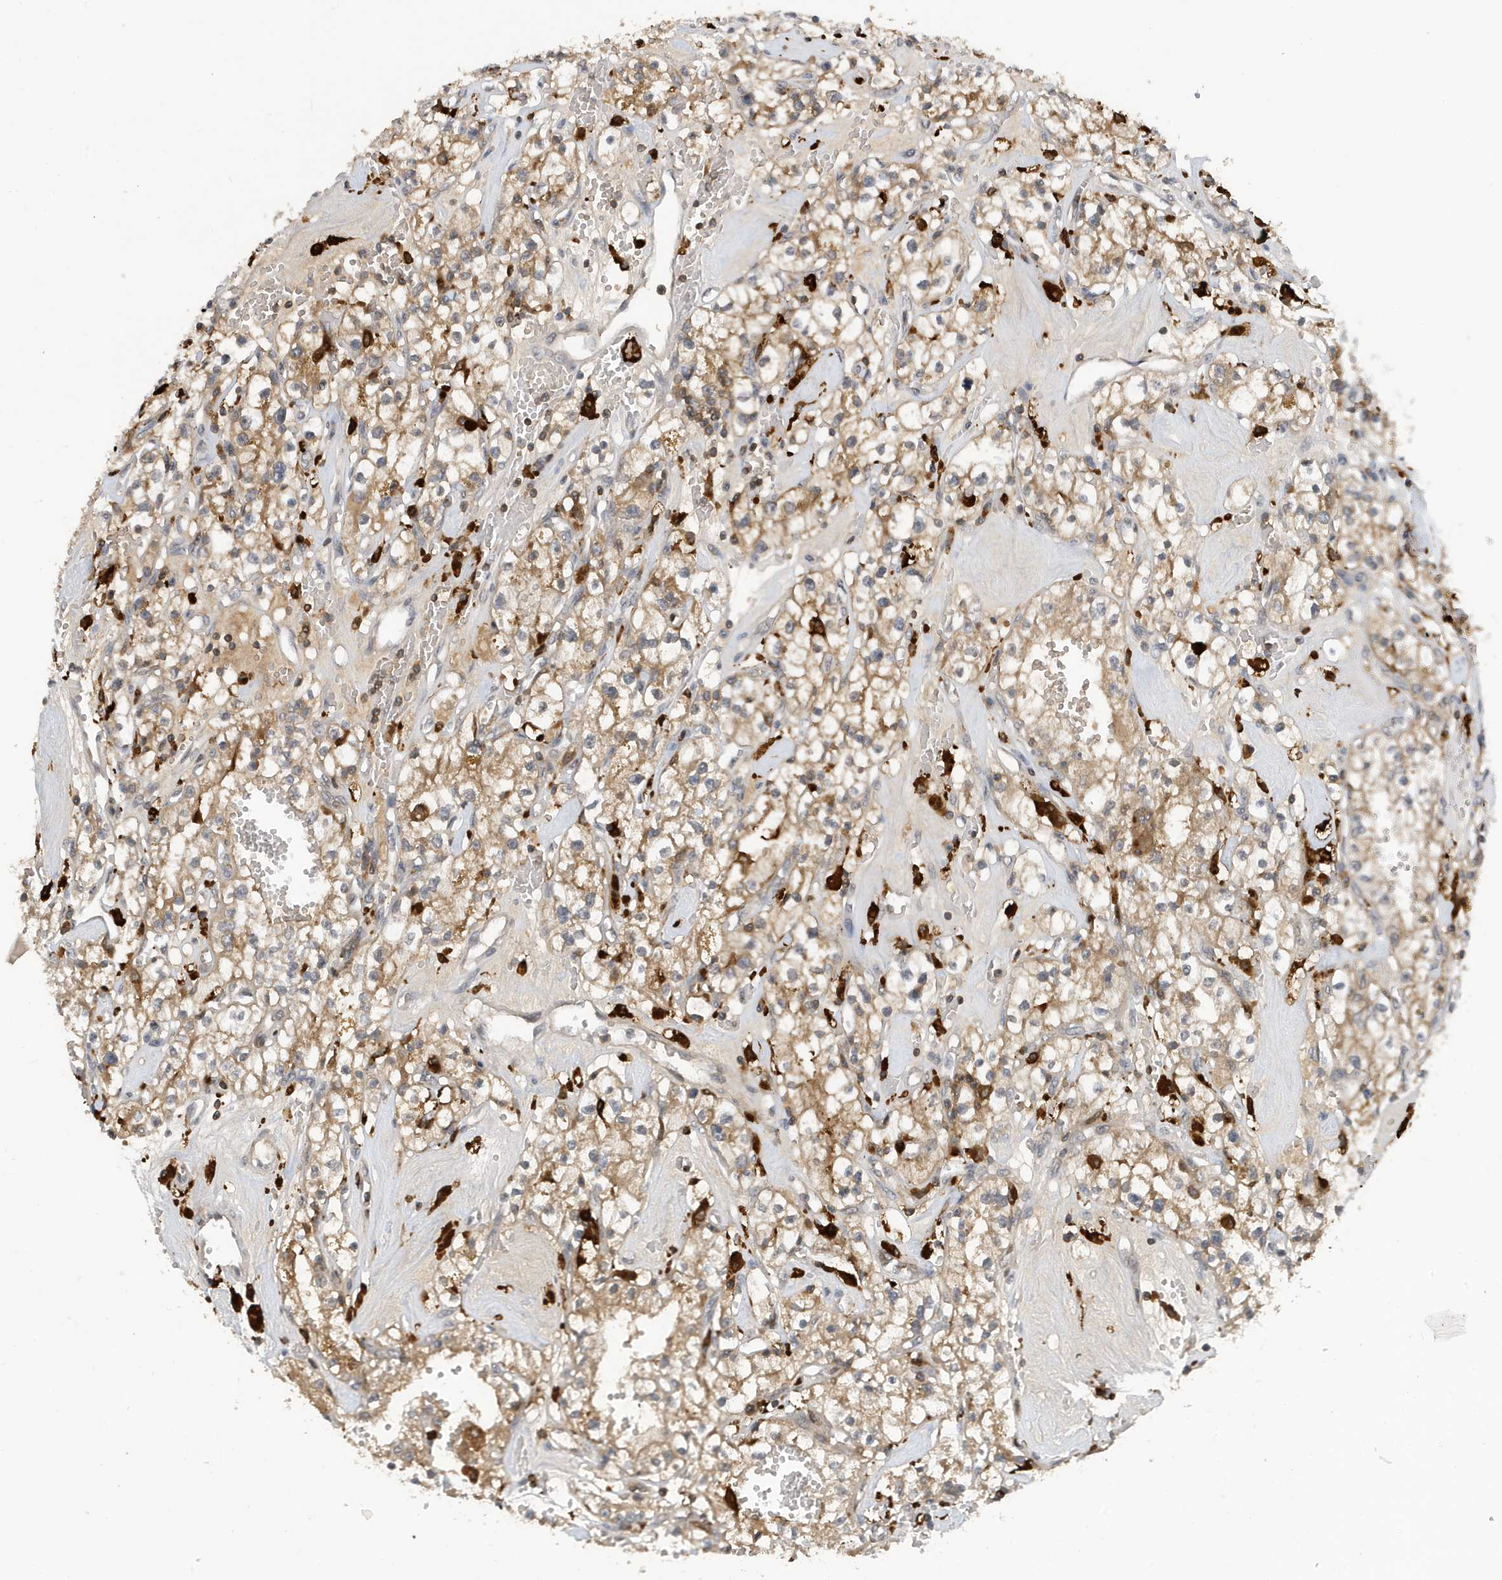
{"staining": {"intensity": "moderate", "quantity": ">75%", "location": "cytoplasmic/membranous"}, "tissue": "renal cancer", "cell_type": "Tumor cells", "image_type": "cancer", "snomed": [{"axis": "morphology", "description": "Adenocarcinoma, NOS"}, {"axis": "topography", "description": "Kidney"}], "caption": "Immunohistochemical staining of renal cancer (adenocarcinoma) demonstrates moderate cytoplasmic/membranous protein positivity in approximately >75% of tumor cells. (brown staining indicates protein expression, while blue staining denotes nuclei).", "gene": "NSUN3", "patient": {"sex": "male", "age": 56}}